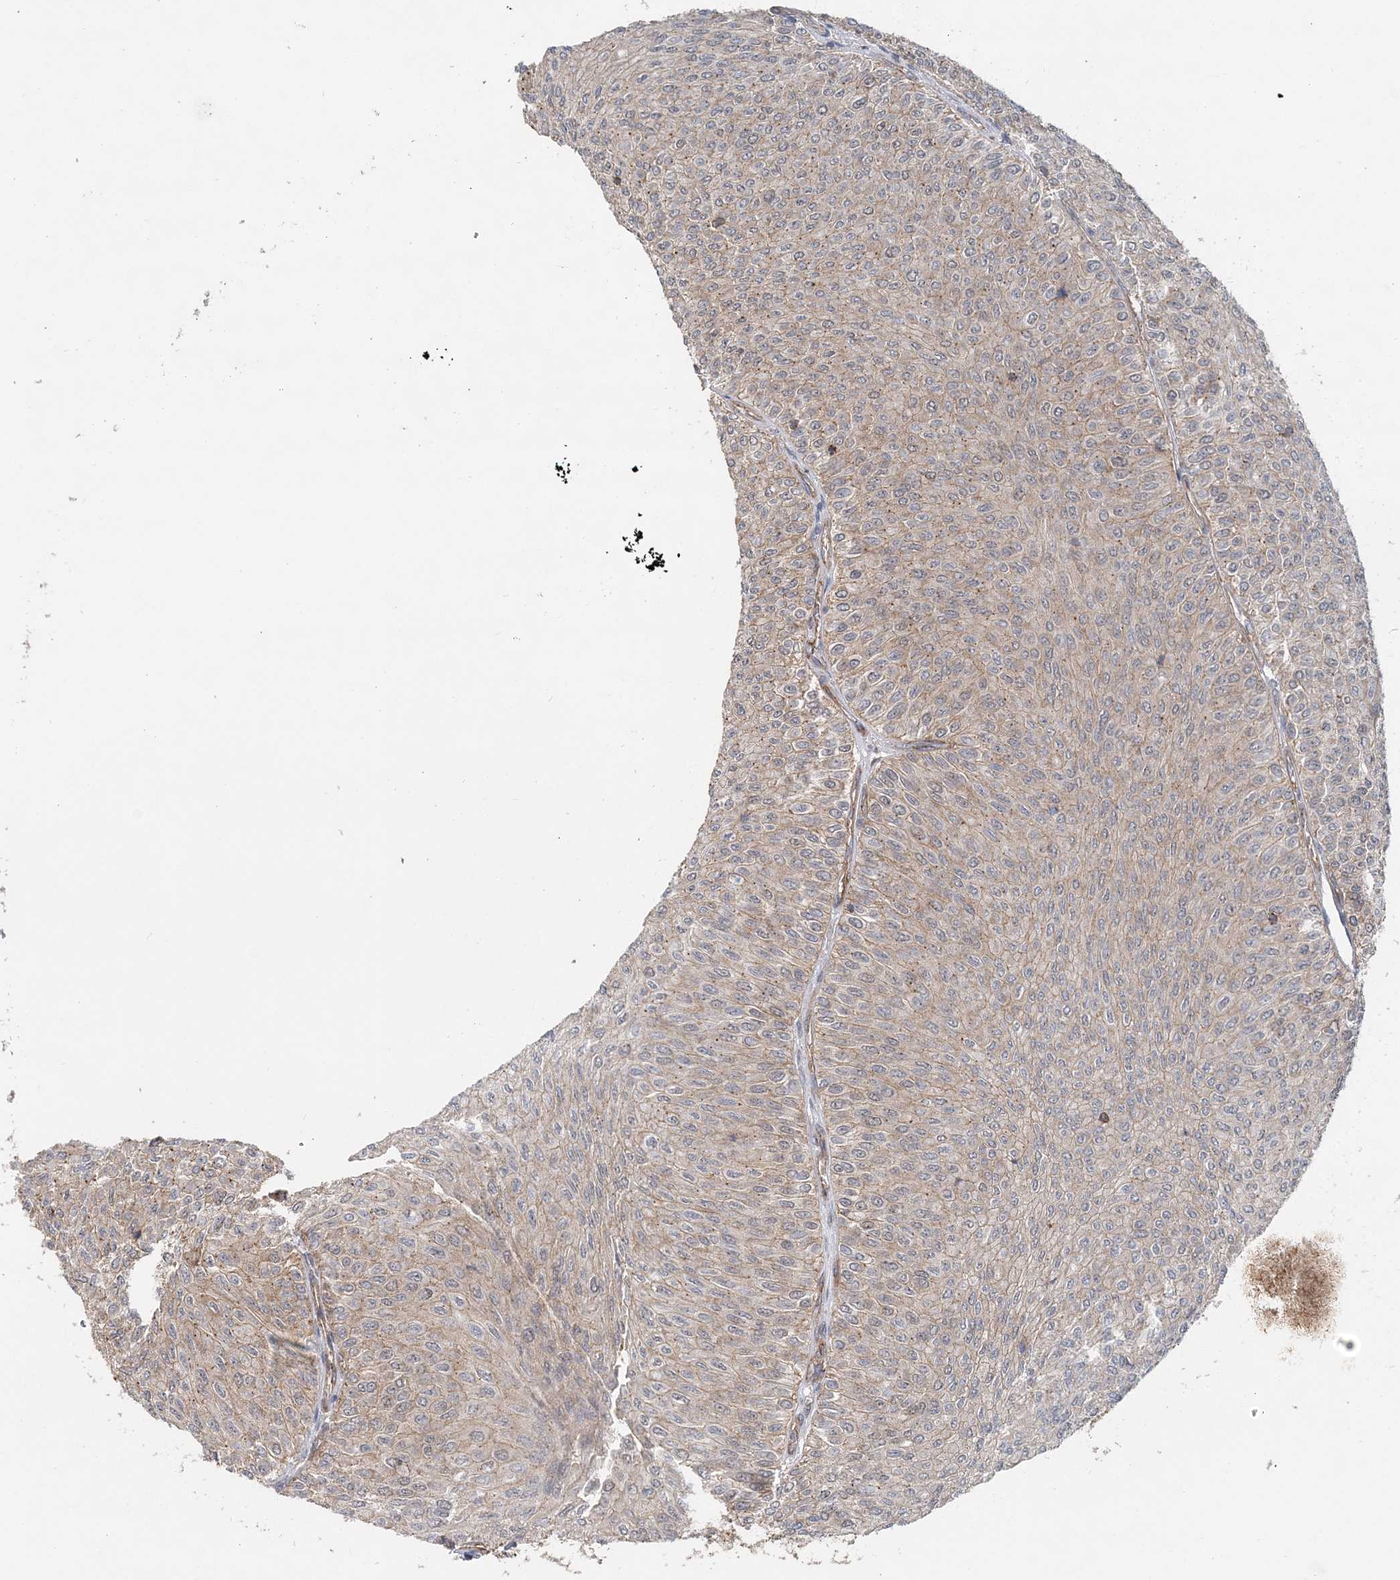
{"staining": {"intensity": "weak", "quantity": "25%-75%", "location": "cytoplasmic/membranous"}, "tissue": "urothelial cancer", "cell_type": "Tumor cells", "image_type": "cancer", "snomed": [{"axis": "morphology", "description": "Urothelial carcinoma, Low grade"}, {"axis": "topography", "description": "Urinary bladder"}], "caption": "Low-grade urothelial carcinoma stained with a brown dye displays weak cytoplasmic/membranous positive expression in about 25%-75% of tumor cells.", "gene": "MAT2B", "patient": {"sex": "male", "age": 78}}